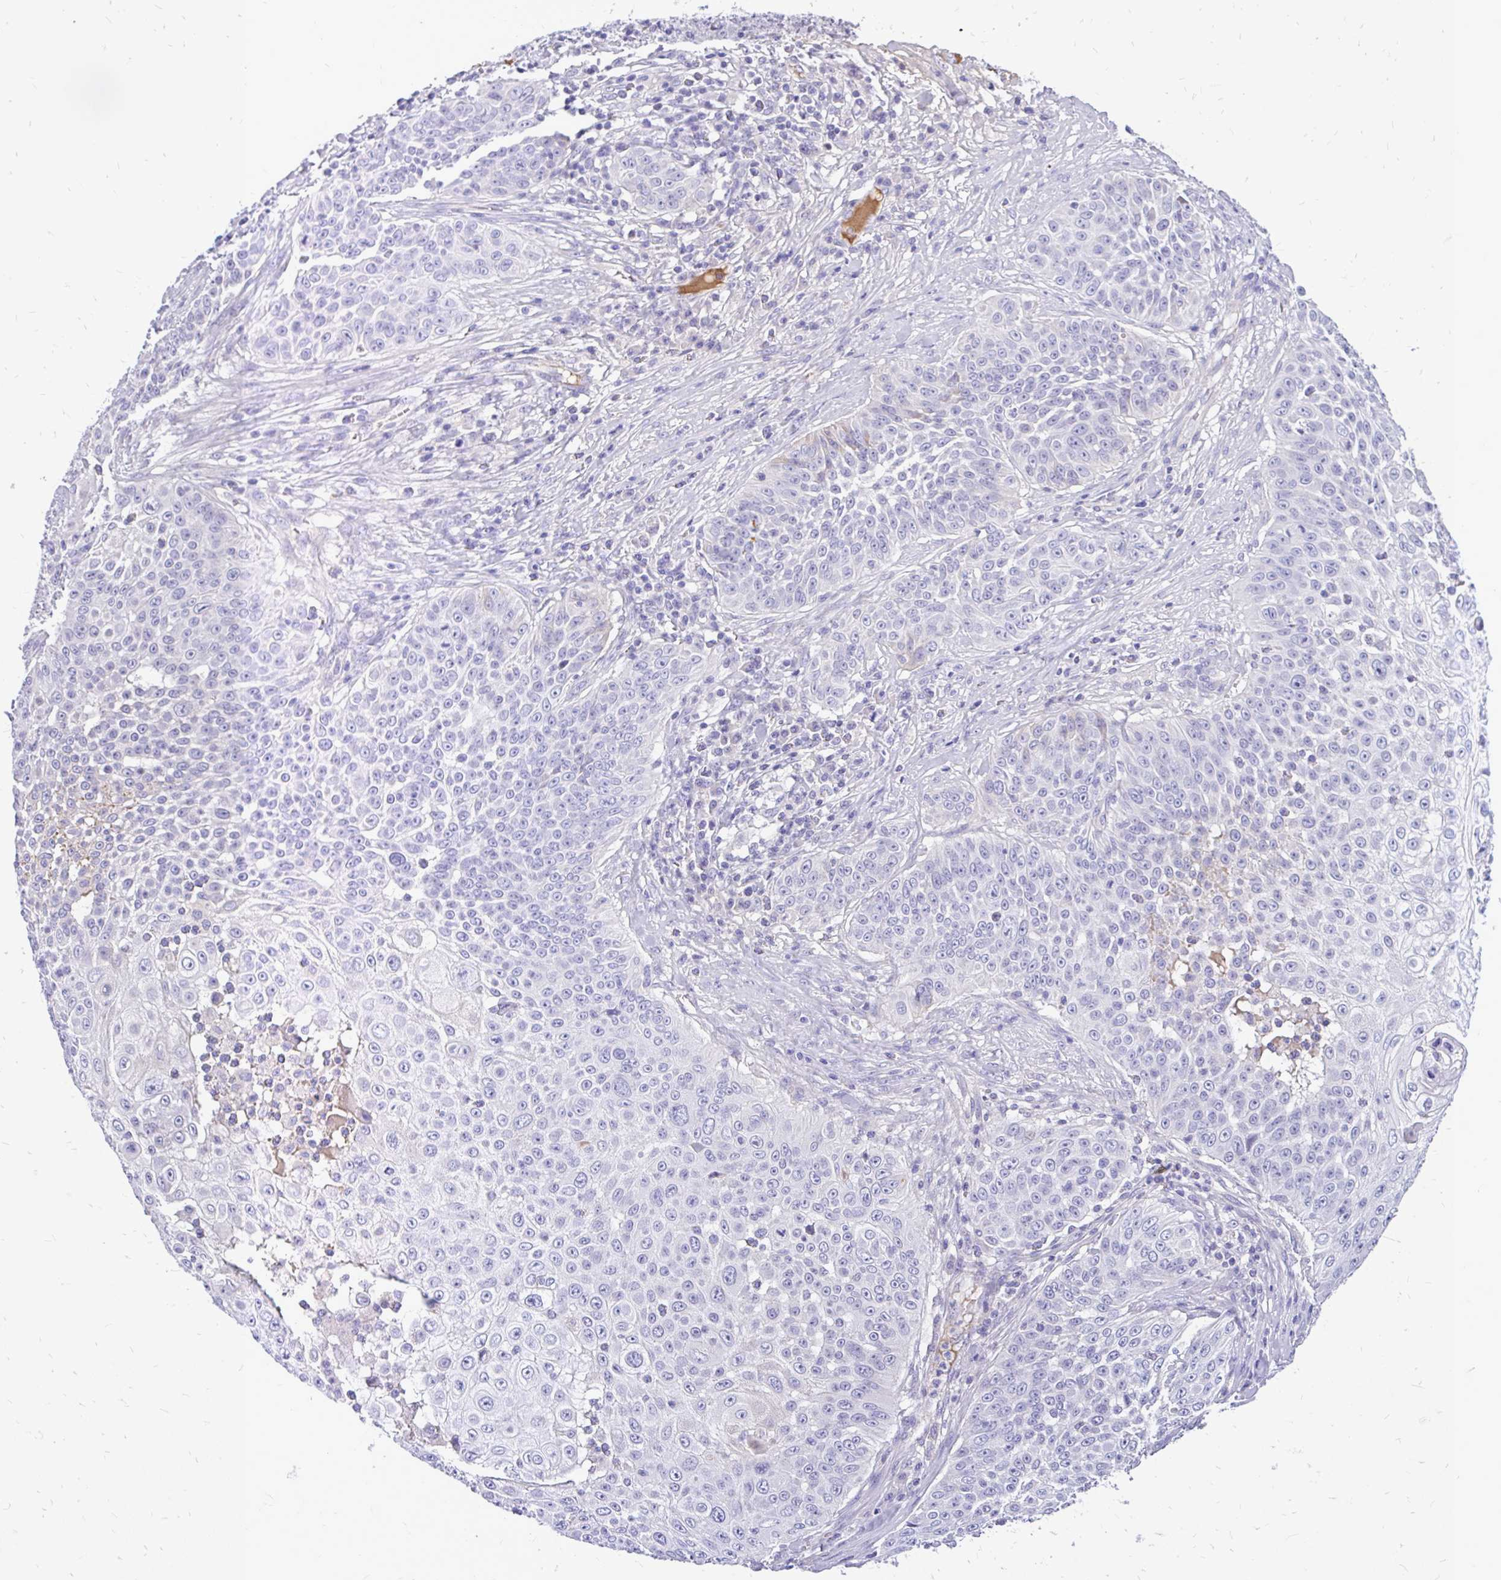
{"staining": {"intensity": "negative", "quantity": "none", "location": "none"}, "tissue": "skin cancer", "cell_type": "Tumor cells", "image_type": "cancer", "snomed": [{"axis": "morphology", "description": "Squamous cell carcinoma, NOS"}, {"axis": "topography", "description": "Skin"}], "caption": "The photomicrograph exhibits no significant positivity in tumor cells of skin cancer (squamous cell carcinoma).", "gene": "MAP1LC3A", "patient": {"sex": "male", "age": 24}}